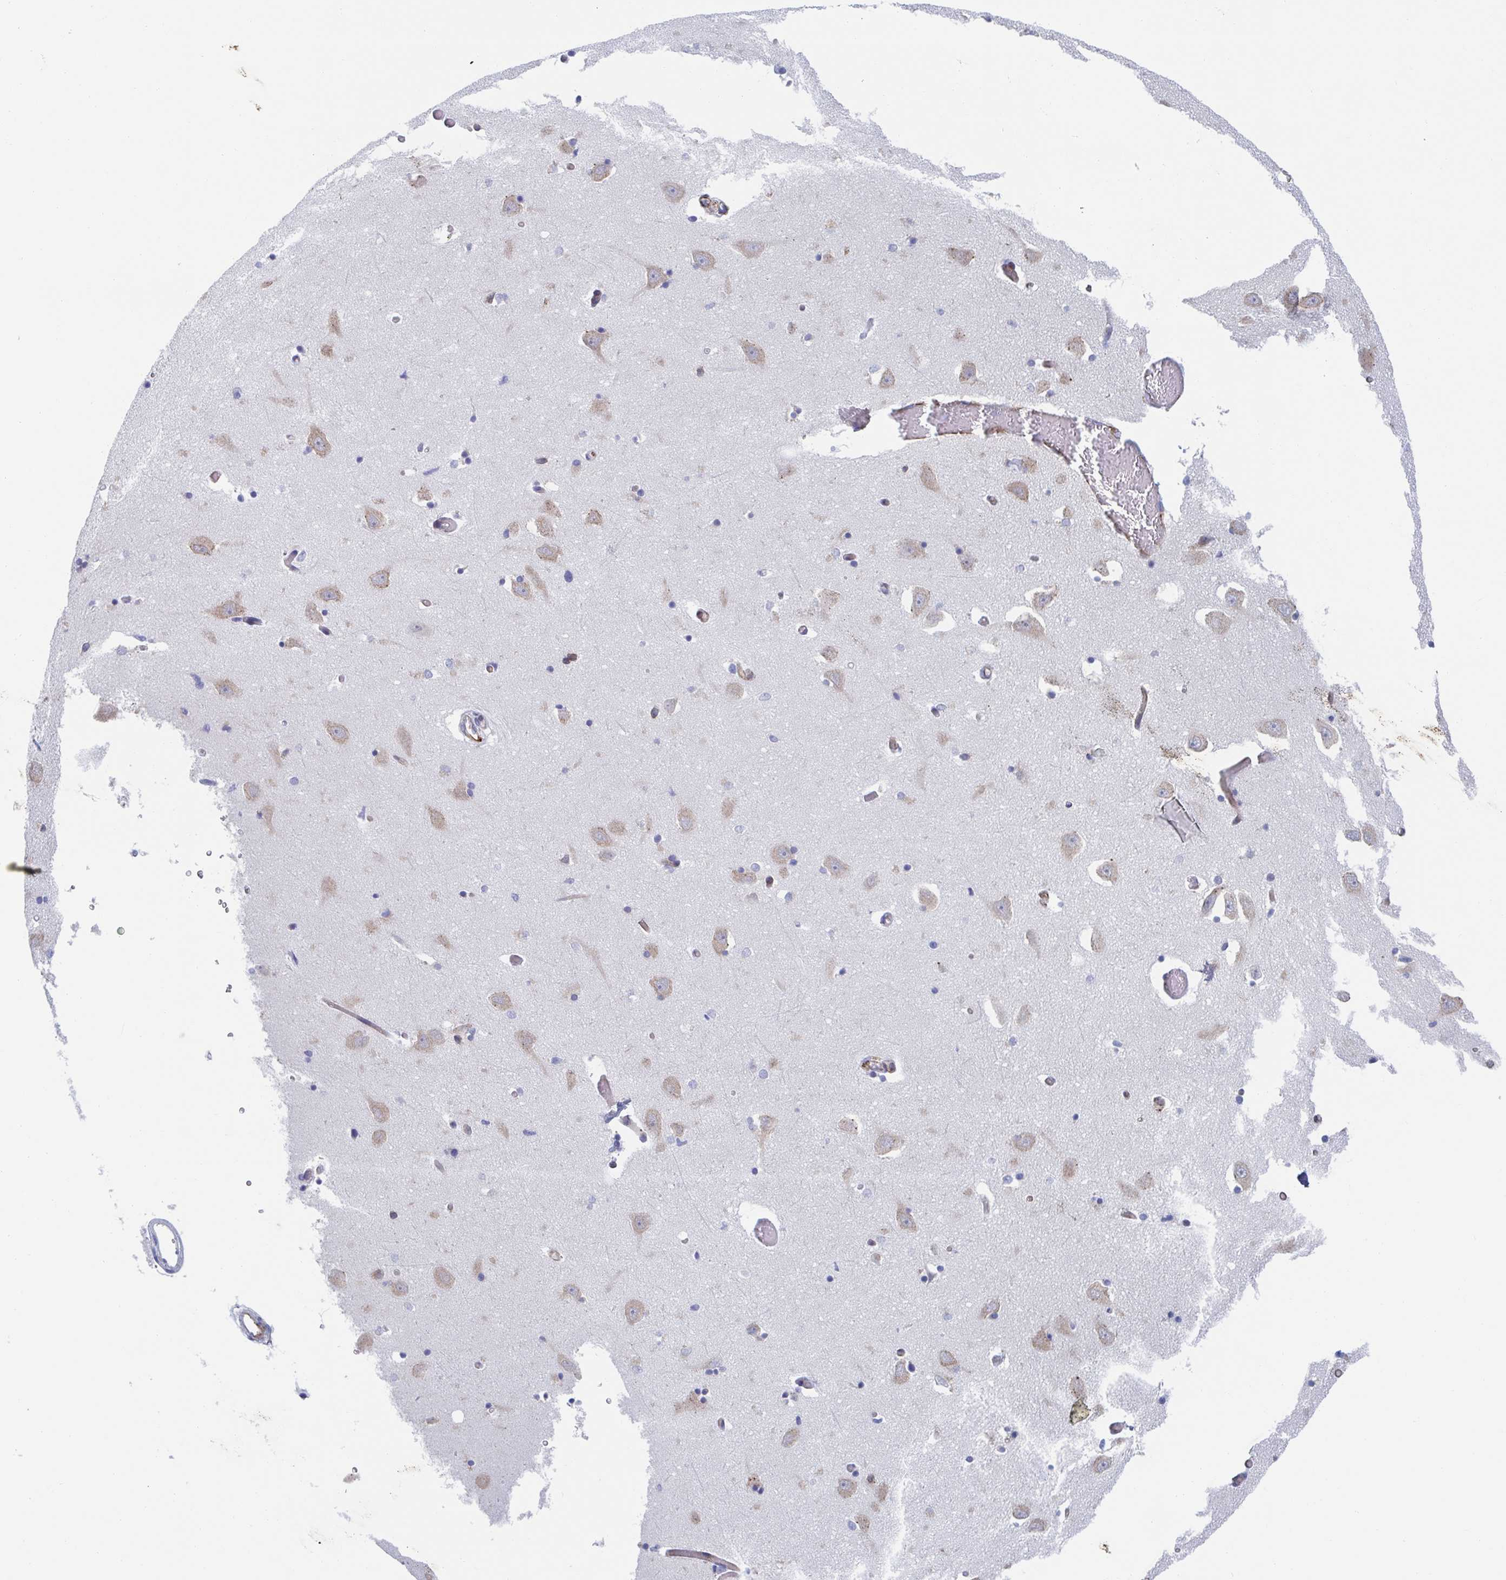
{"staining": {"intensity": "negative", "quantity": "none", "location": "none"}, "tissue": "caudate", "cell_type": "Glial cells", "image_type": "normal", "snomed": [{"axis": "morphology", "description": "Normal tissue, NOS"}, {"axis": "topography", "description": "Lateral ventricle wall"}, {"axis": "topography", "description": "Hippocampus"}], "caption": "The photomicrograph reveals no significant expression in glial cells of caudate. (Stains: DAB (3,3'-diaminobenzidine) immunohistochemistry (IHC) with hematoxylin counter stain, Microscopy: brightfield microscopy at high magnification).", "gene": "KLC3", "patient": {"sex": "female", "age": 63}}